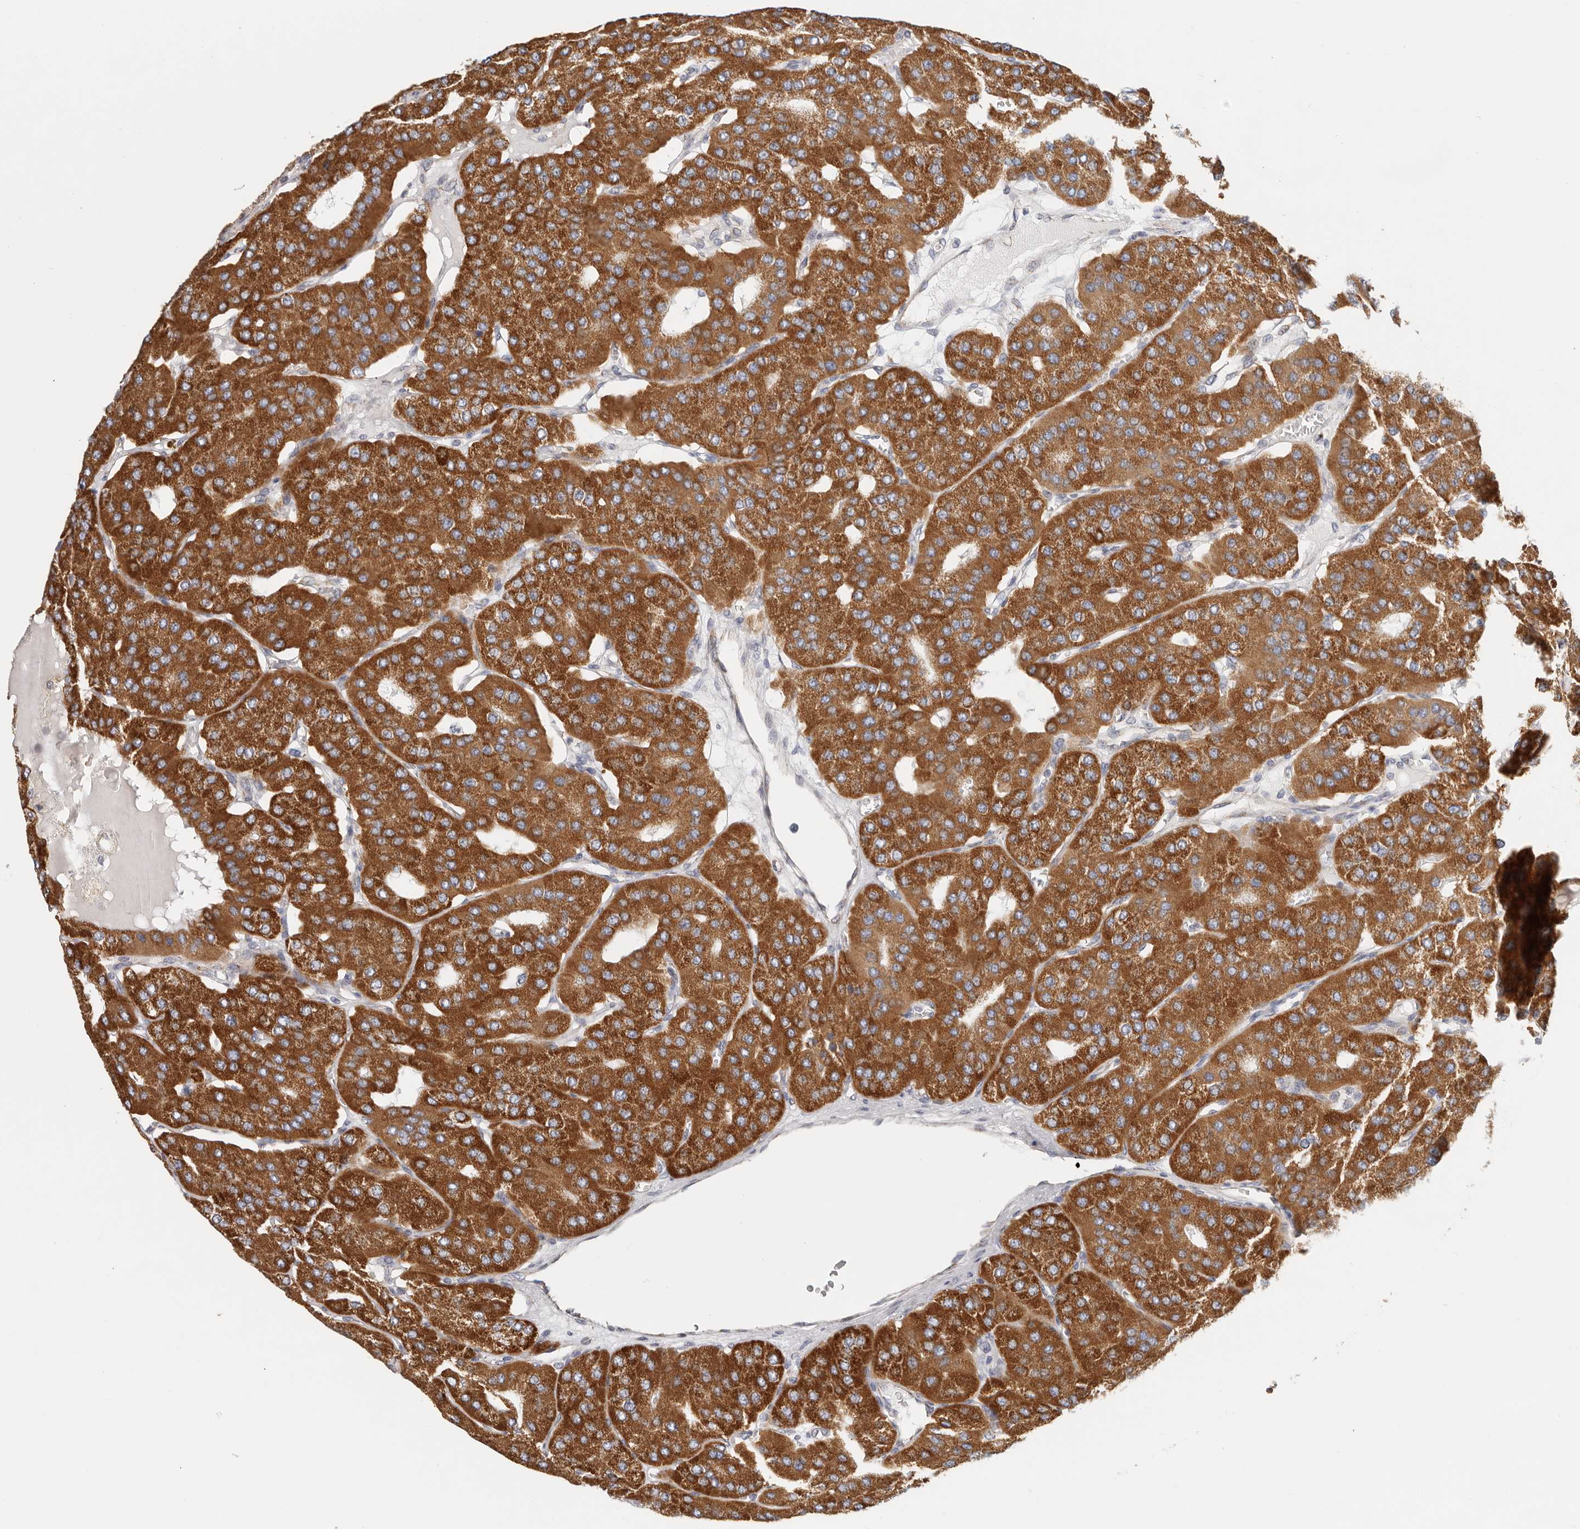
{"staining": {"intensity": "strong", "quantity": ">75%", "location": "cytoplasmic/membranous"}, "tissue": "parathyroid gland", "cell_type": "Glandular cells", "image_type": "normal", "snomed": [{"axis": "morphology", "description": "Normal tissue, NOS"}, {"axis": "morphology", "description": "Adenoma, NOS"}, {"axis": "topography", "description": "Parathyroid gland"}], "caption": "Protein staining exhibits strong cytoplasmic/membranous staining in about >75% of glandular cells in unremarkable parathyroid gland. (Brightfield microscopy of DAB IHC at high magnification).", "gene": "AFDN", "patient": {"sex": "female", "age": 86}}